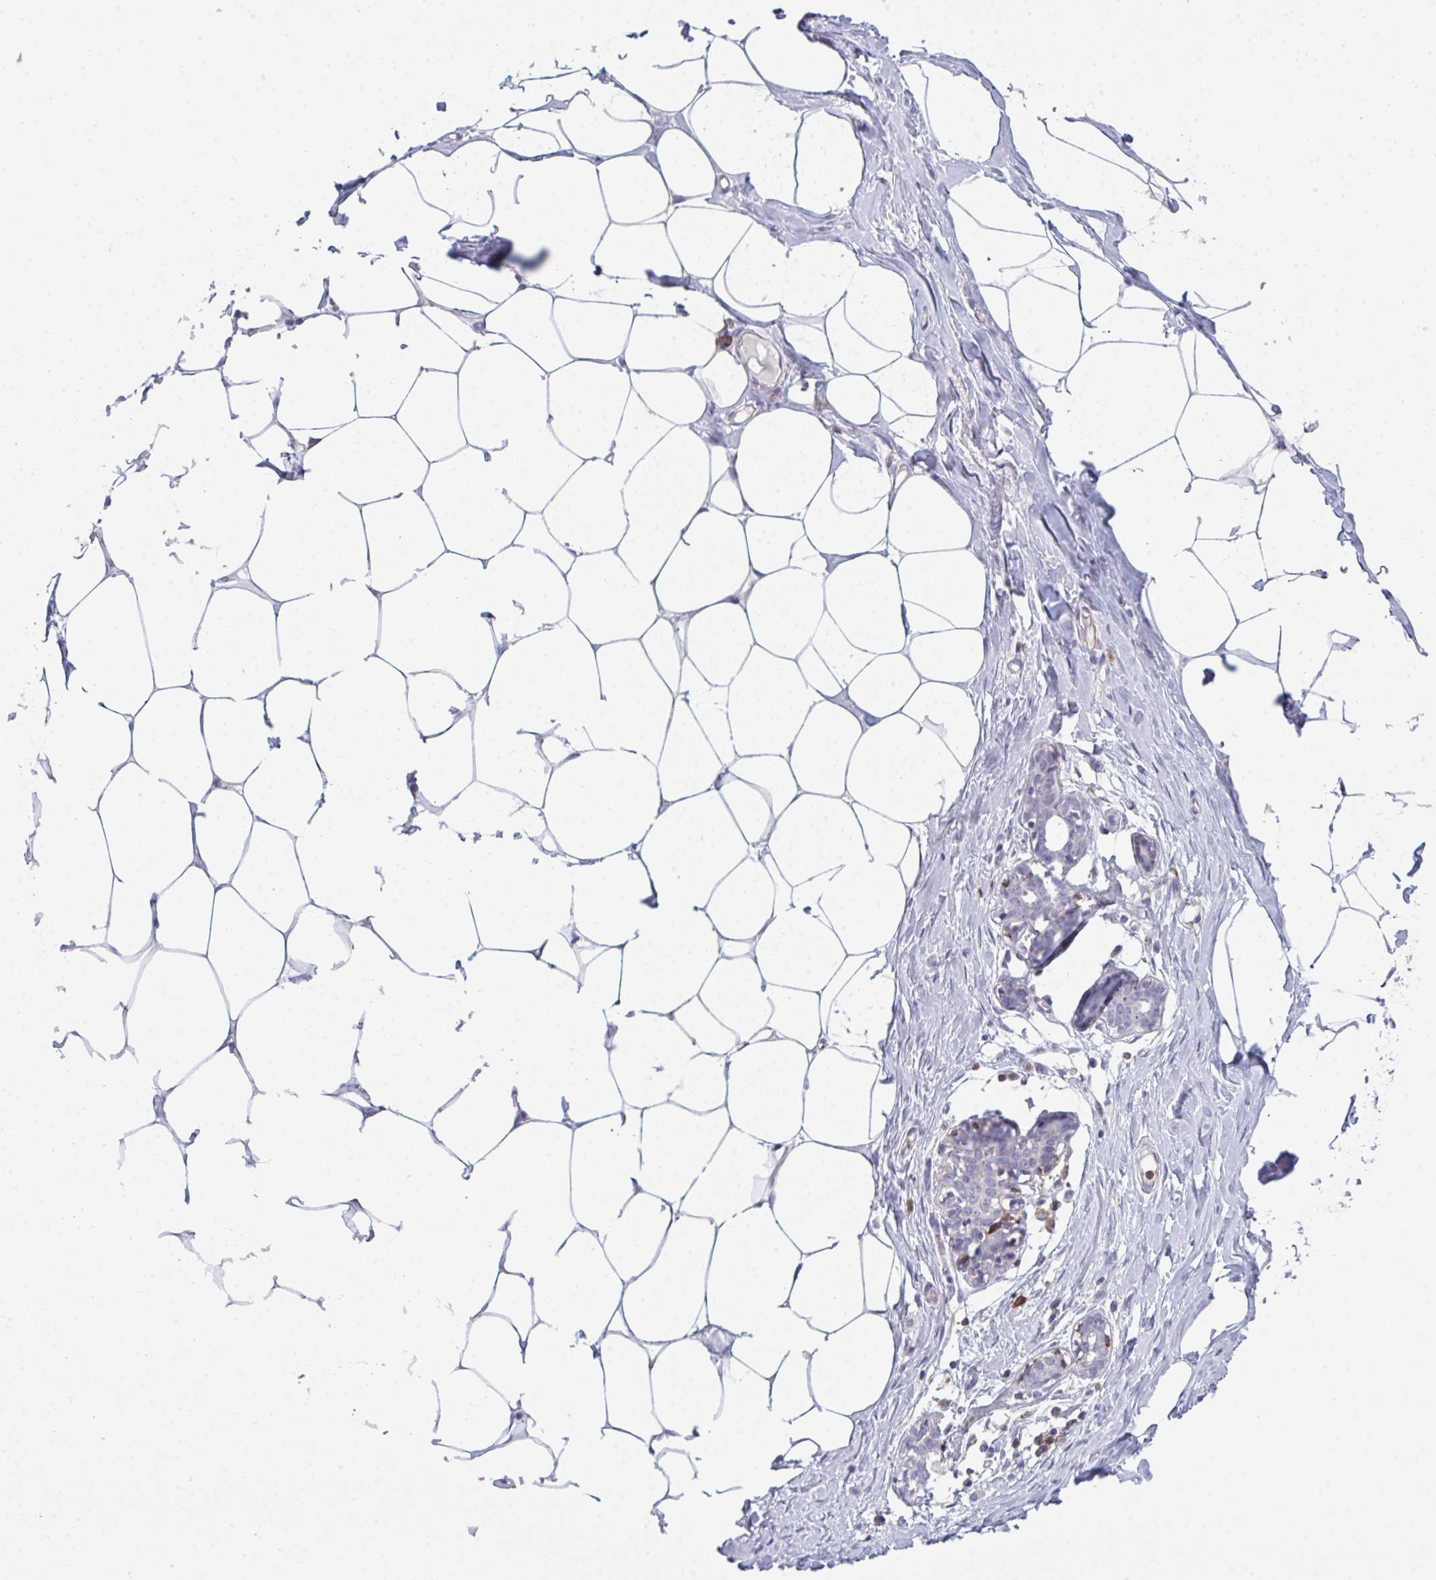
{"staining": {"intensity": "negative", "quantity": "none", "location": "none"}, "tissue": "breast", "cell_type": "Adipocytes", "image_type": "normal", "snomed": [{"axis": "morphology", "description": "Normal tissue, NOS"}, {"axis": "topography", "description": "Breast"}], "caption": "This is a histopathology image of immunohistochemistry staining of normal breast, which shows no expression in adipocytes. (Stains: DAB (3,3'-diaminobenzidine) immunohistochemistry with hematoxylin counter stain, Microscopy: brightfield microscopy at high magnification).", "gene": "CD80", "patient": {"sex": "female", "age": 27}}